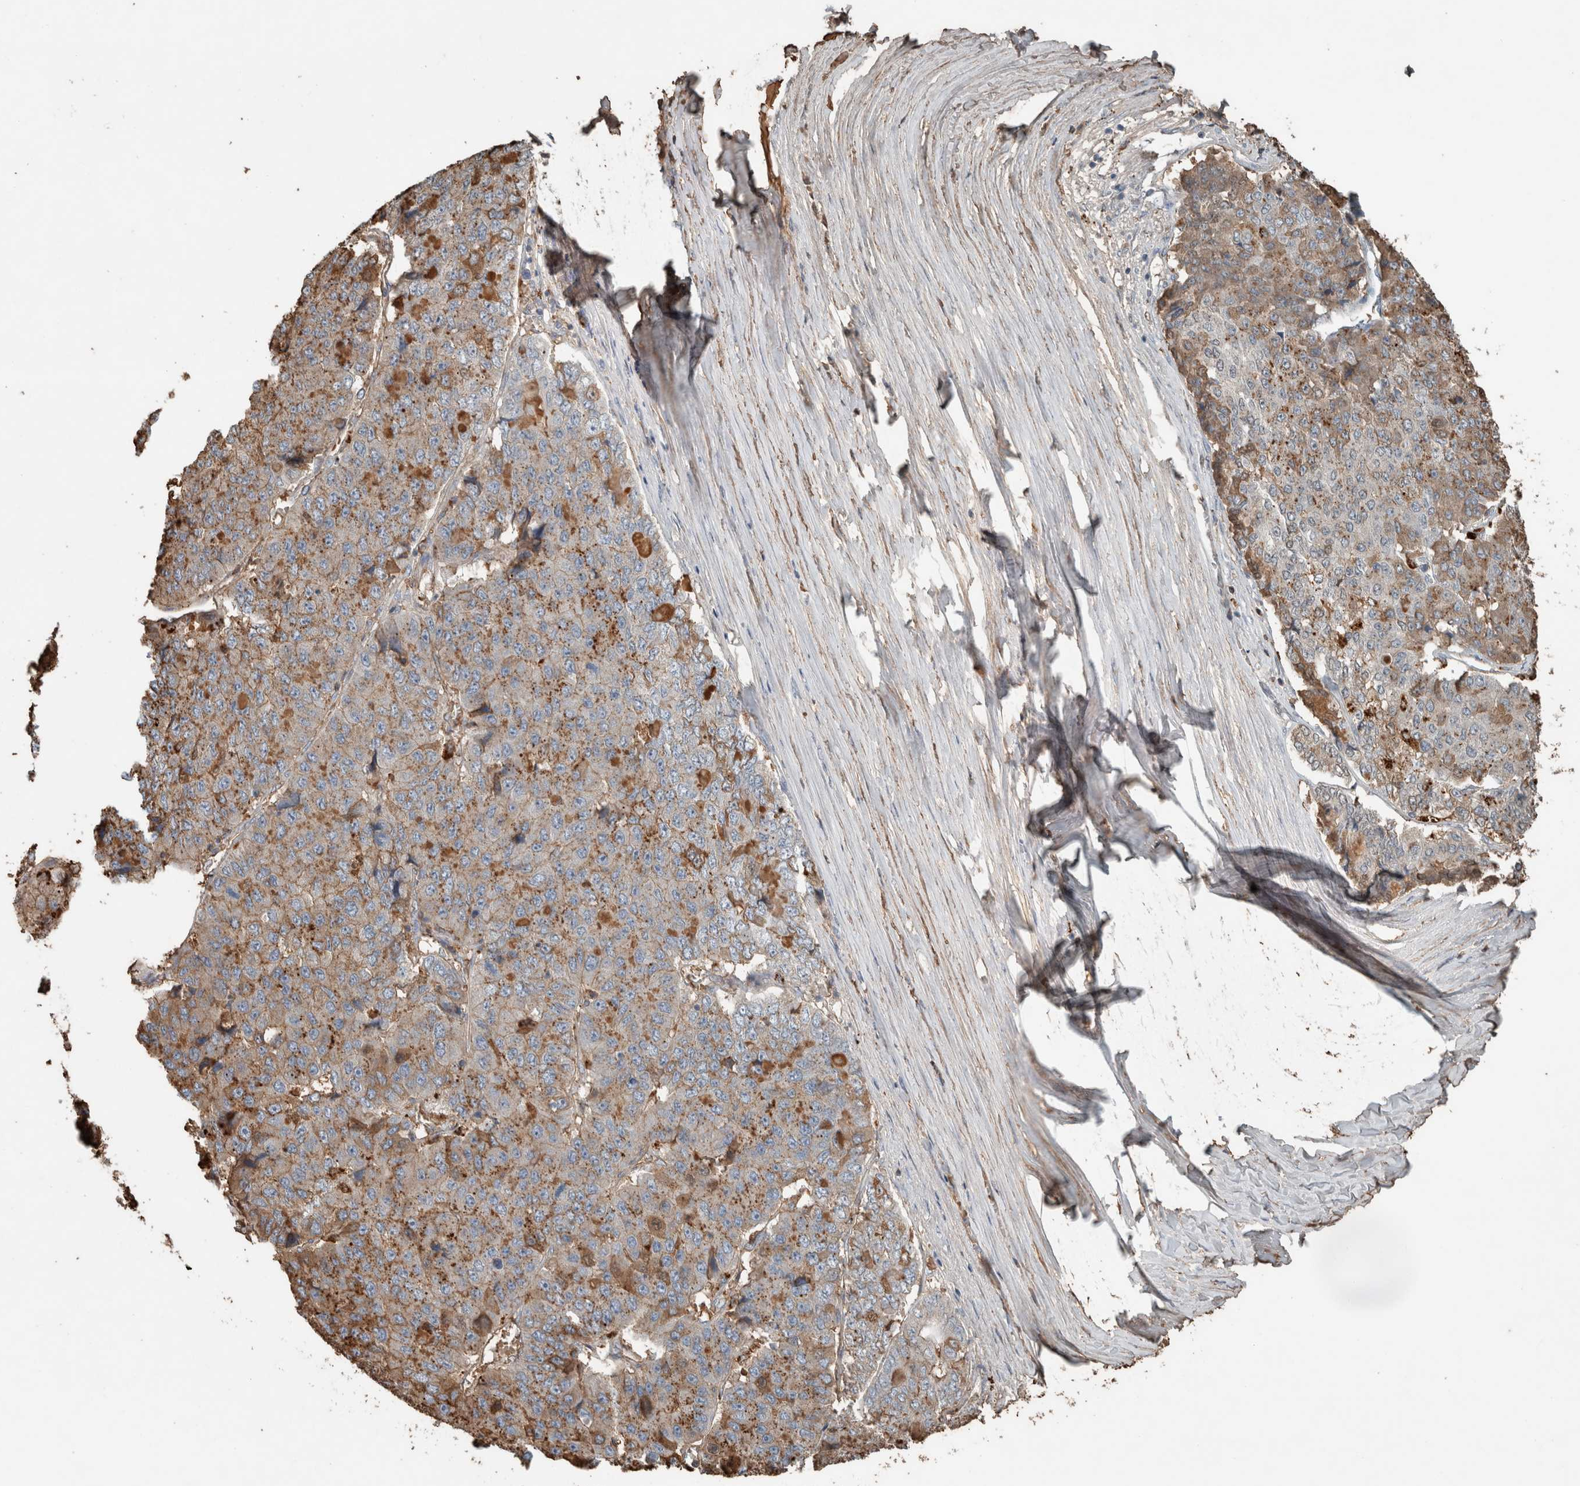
{"staining": {"intensity": "weak", "quantity": "25%-75%", "location": "cytoplasmic/membranous"}, "tissue": "pancreatic cancer", "cell_type": "Tumor cells", "image_type": "cancer", "snomed": [{"axis": "morphology", "description": "Adenocarcinoma, NOS"}, {"axis": "topography", "description": "Pancreas"}], "caption": "Protein analysis of pancreatic adenocarcinoma tissue demonstrates weak cytoplasmic/membranous positivity in about 25%-75% of tumor cells.", "gene": "USP34", "patient": {"sex": "male", "age": 50}}